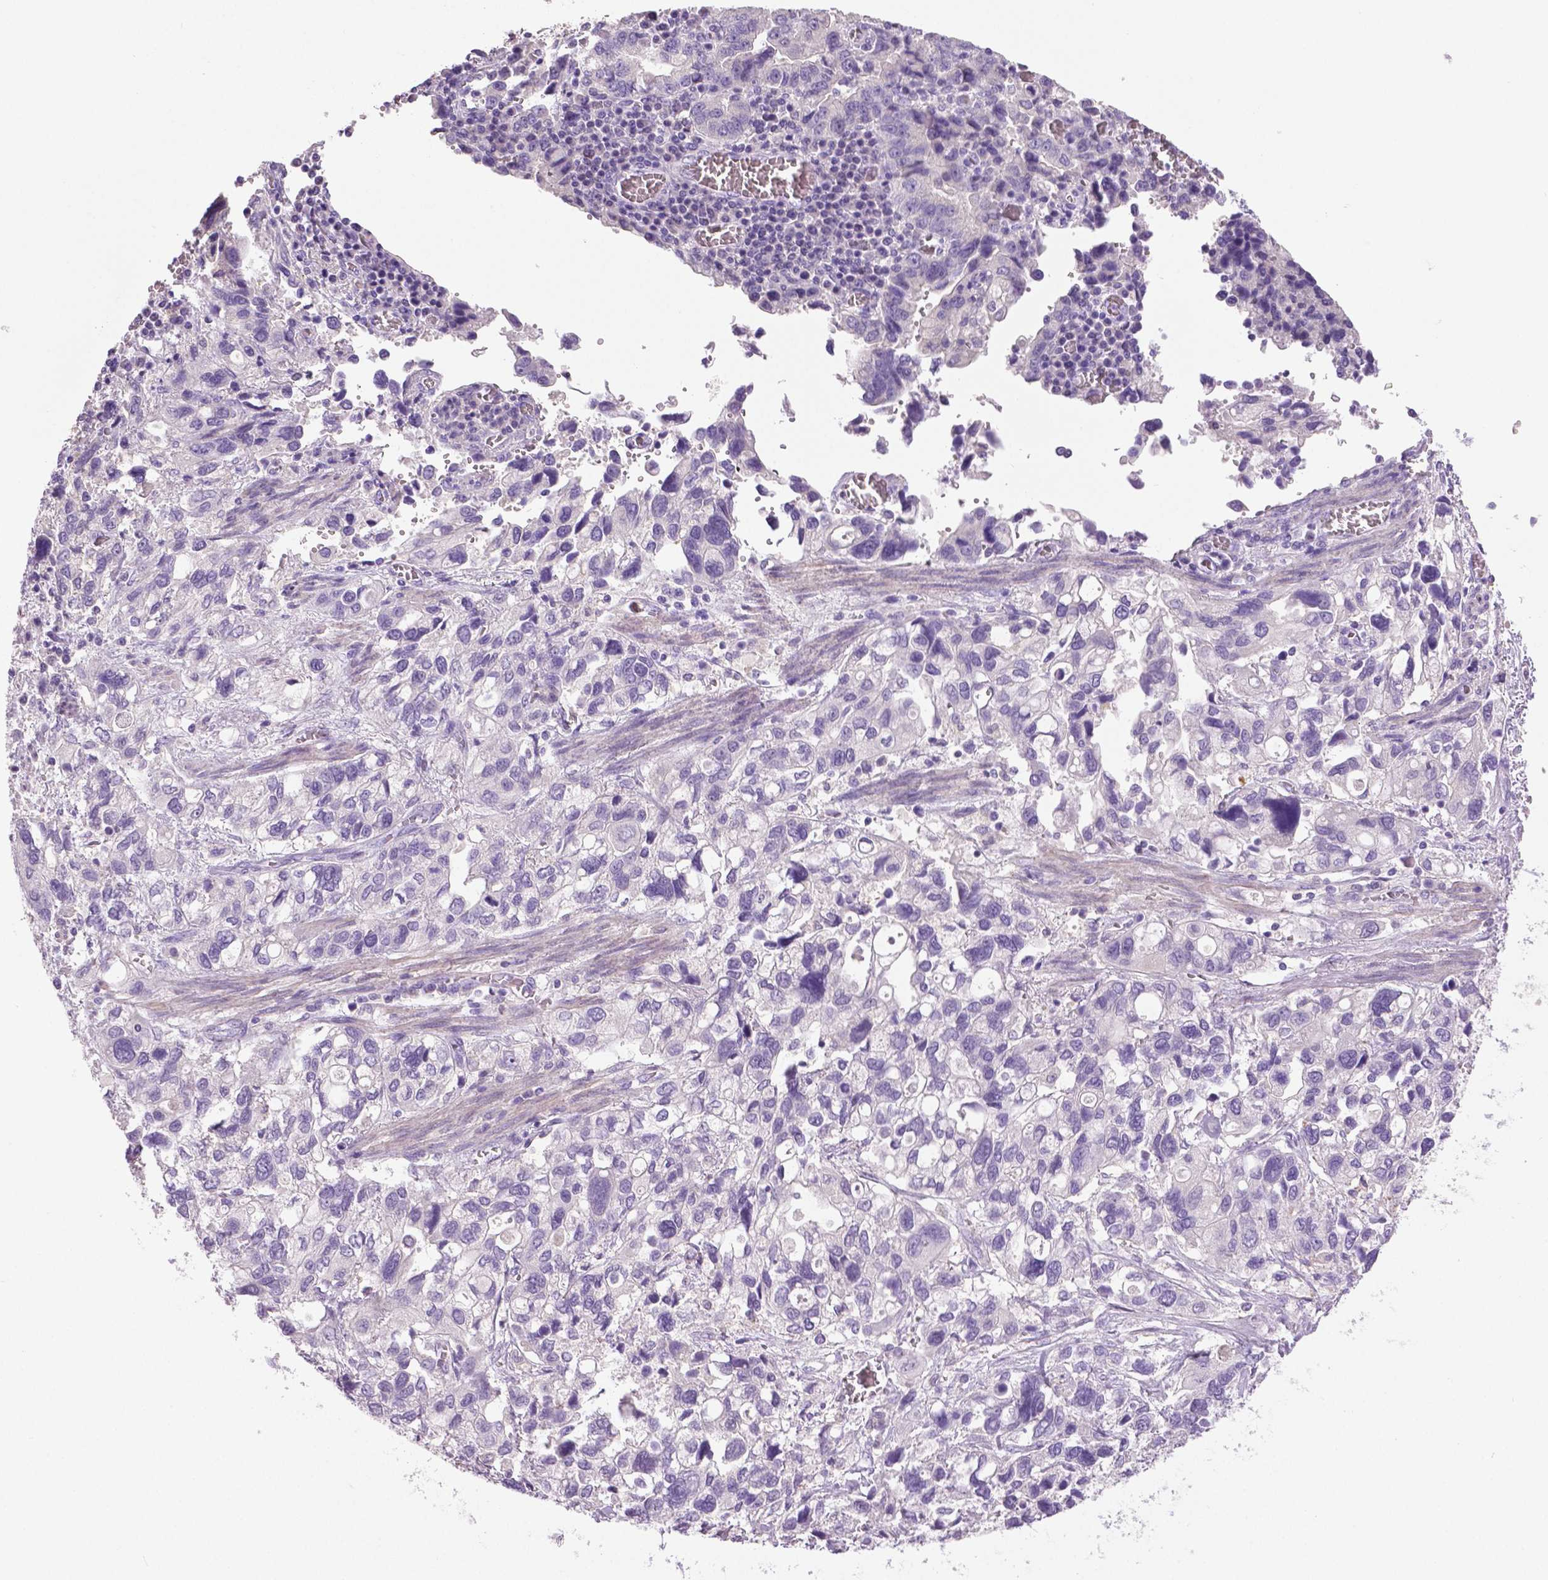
{"staining": {"intensity": "negative", "quantity": "none", "location": "none"}, "tissue": "stomach cancer", "cell_type": "Tumor cells", "image_type": "cancer", "snomed": [{"axis": "morphology", "description": "Adenocarcinoma, NOS"}, {"axis": "topography", "description": "Stomach, upper"}], "caption": "Tumor cells show no significant protein staining in stomach cancer (adenocarcinoma). The staining is performed using DAB brown chromogen with nuclei counter-stained in using hematoxylin.", "gene": "DNAH12", "patient": {"sex": "female", "age": 81}}